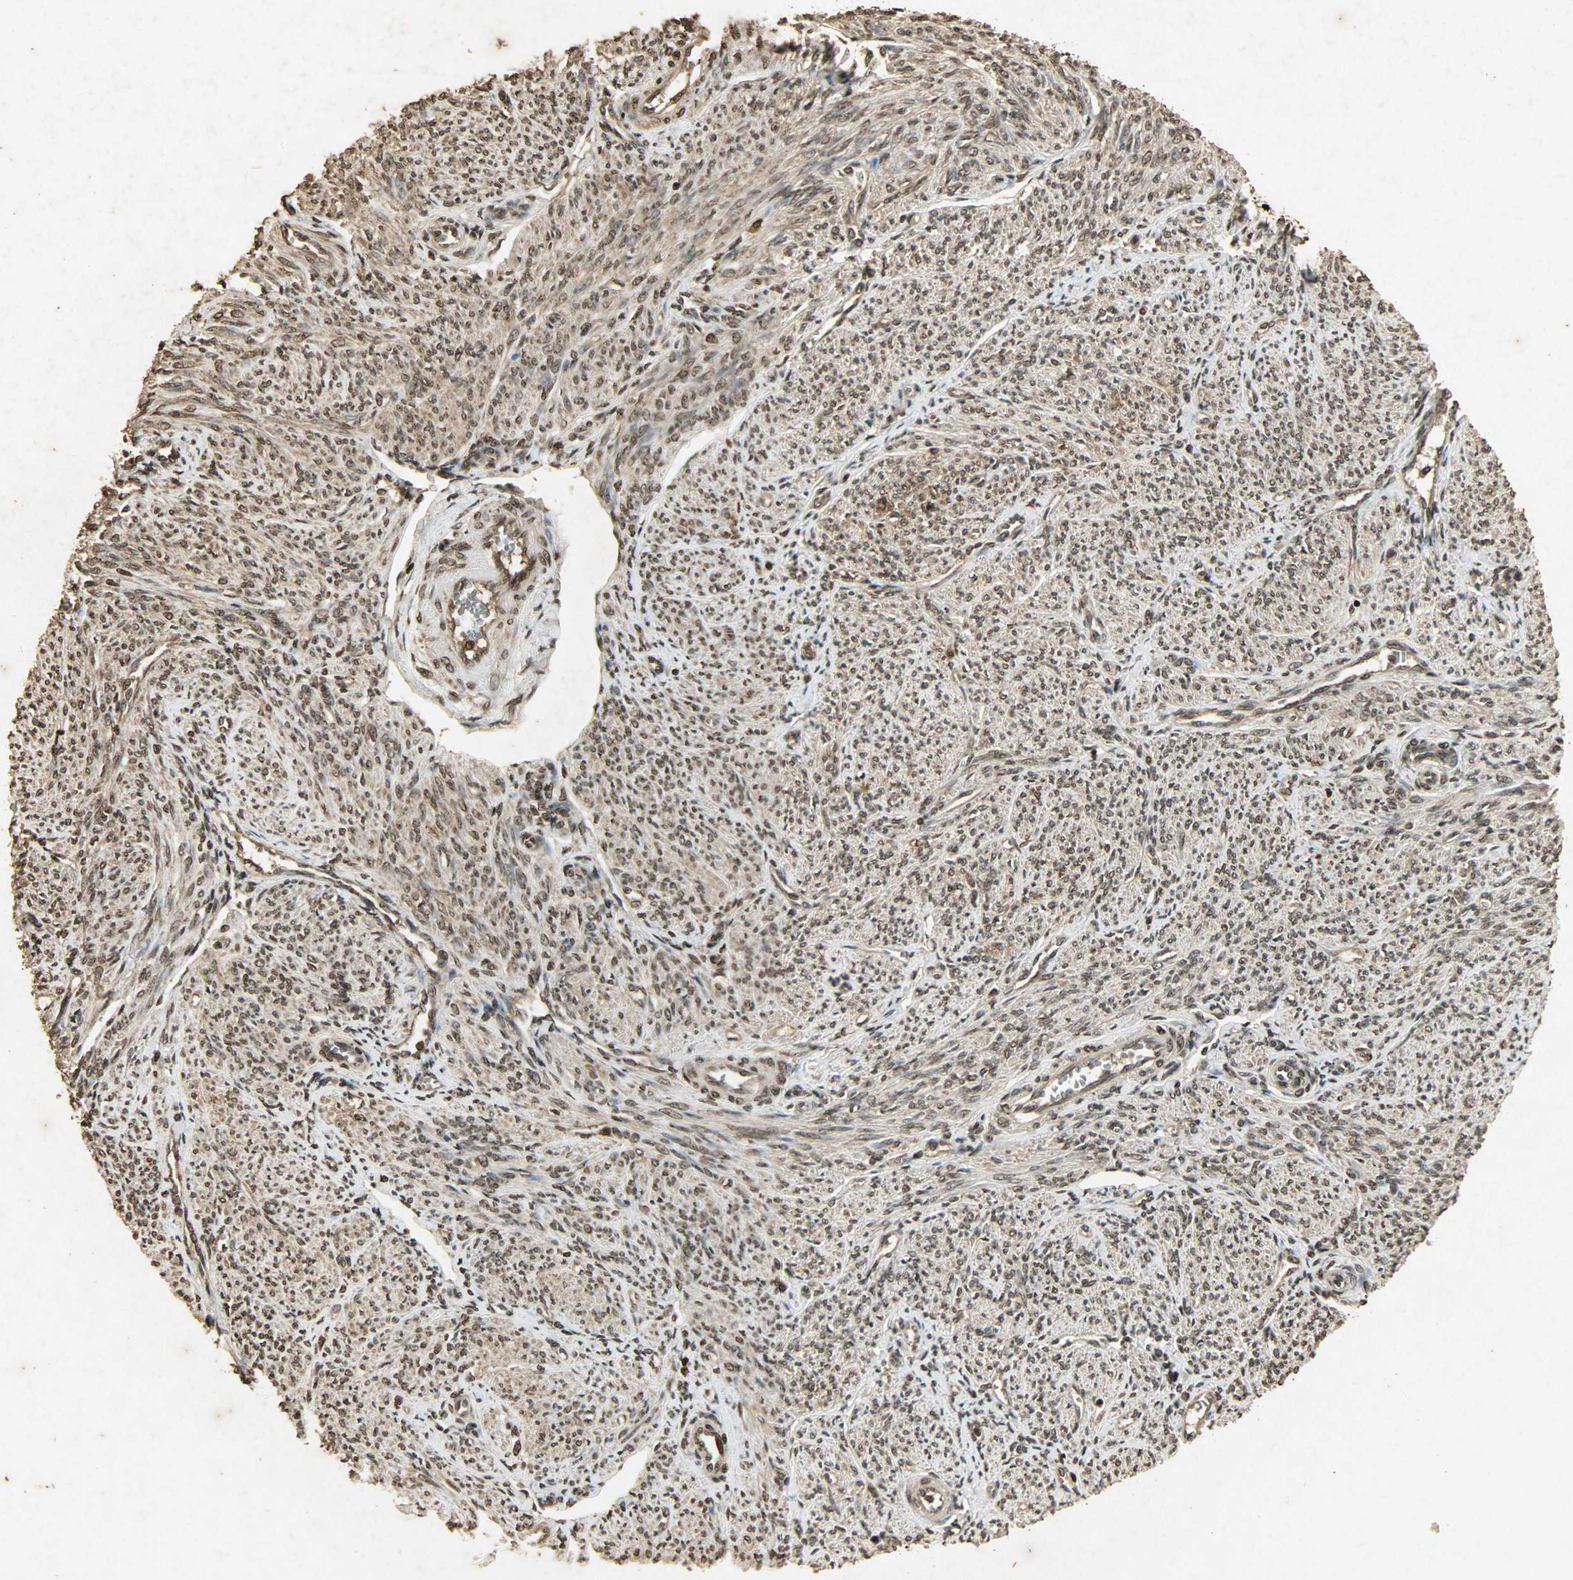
{"staining": {"intensity": "moderate", "quantity": ">75%", "location": "cytoplasmic/membranous,nuclear"}, "tissue": "smooth muscle", "cell_type": "Smooth muscle cells", "image_type": "normal", "snomed": [{"axis": "morphology", "description": "Normal tissue, NOS"}, {"axis": "topography", "description": "Smooth muscle"}], "caption": "Moderate cytoplasmic/membranous,nuclear expression is seen in about >75% of smooth muscle cells in unremarkable smooth muscle. The staining was performed using DAB (3,3'-diaminobenzidine), with brown indicating positive protein expression. Nuclei are stained blue with hematoxylin.", "gene": "PPP3R1", "patient": {"sex": "female", "age": 65}}